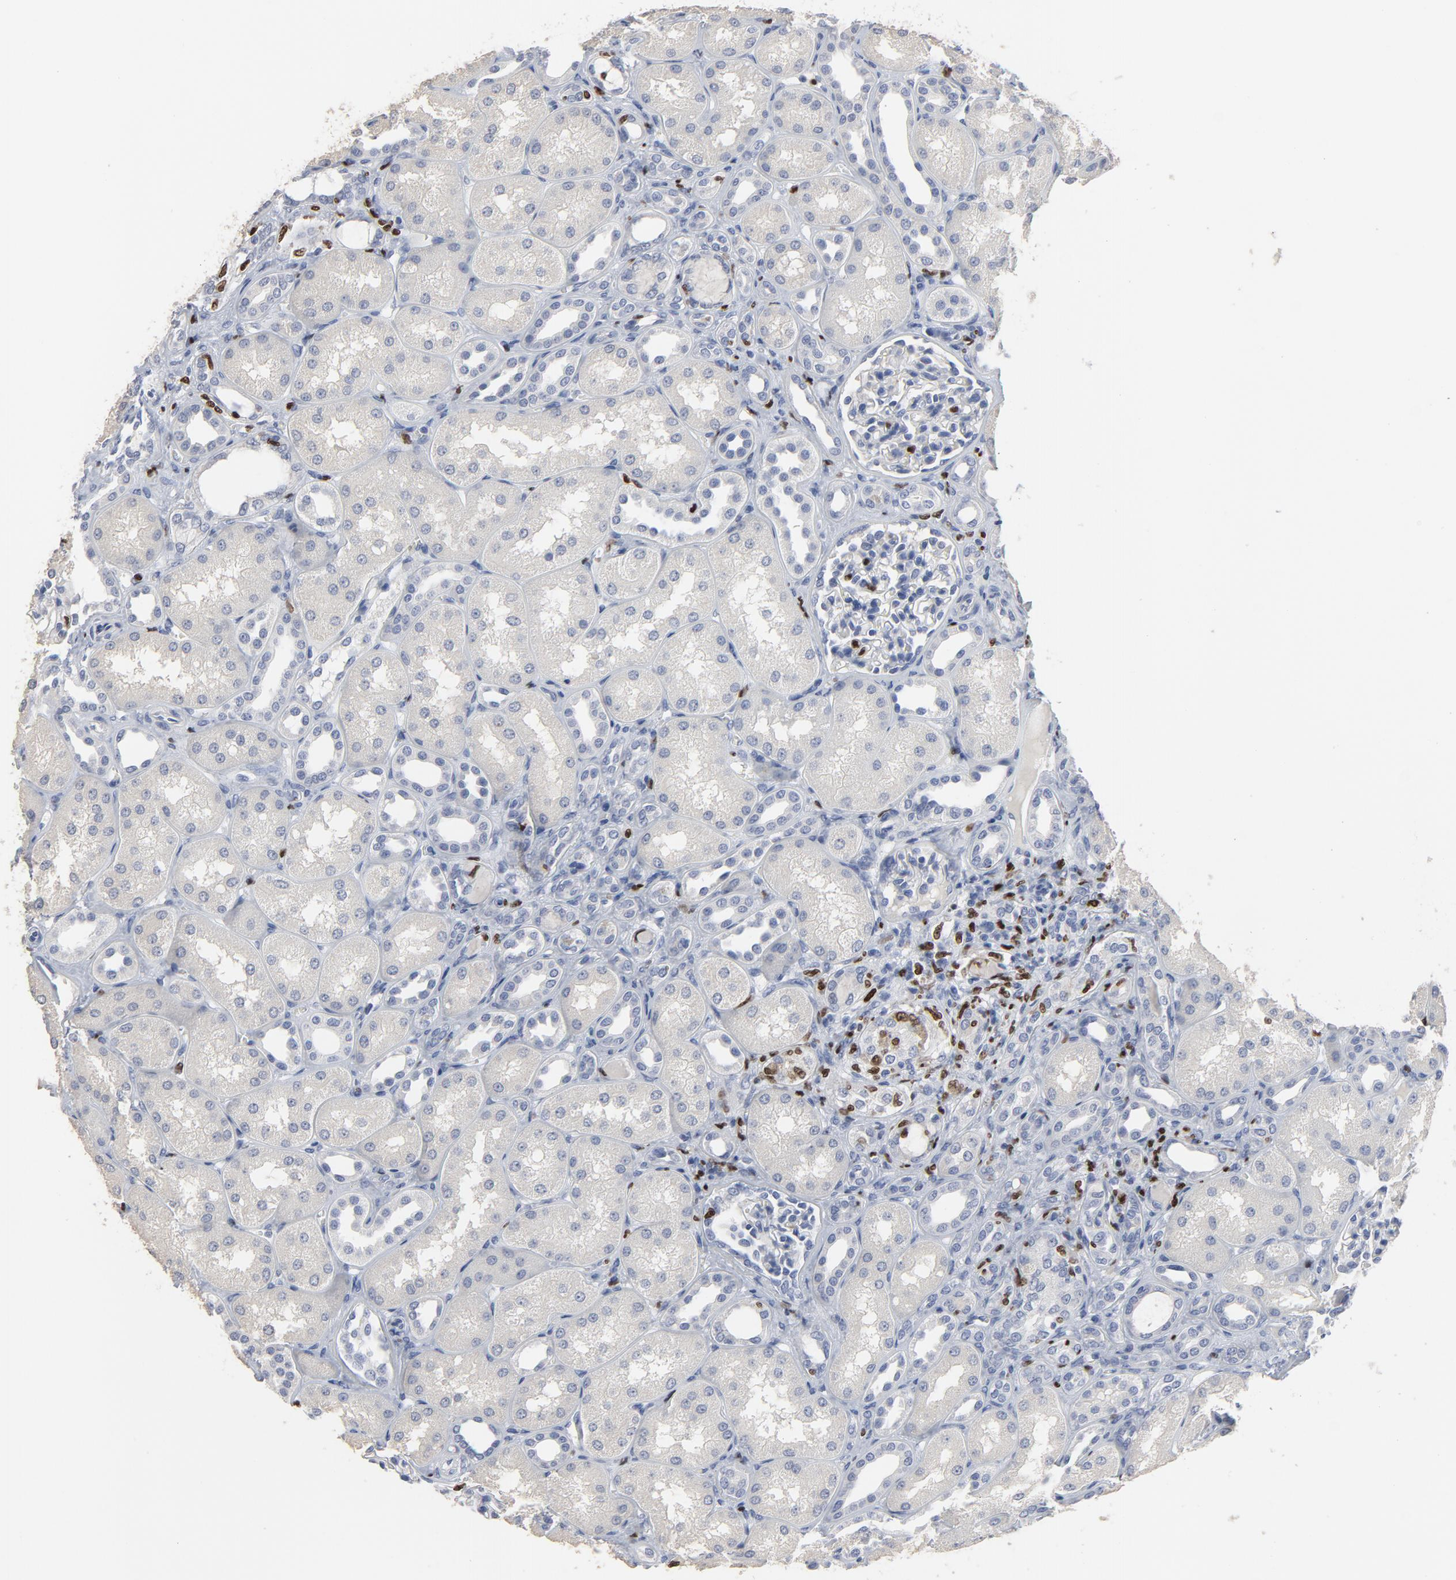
{"staining": {"intensity": "negative", "quantity": "none", "location": "none"}, "tissue": "kidney", "cell_type": "Cells in glomeruli", "image_type": "normal", "snomed": [{"axis": "morphology", "description": "Normal tissue, NOS"}, {"axis": "topography", "description": "Kidney"}], "caption": "IHC of unremarkable kidney shows no positivity in cells in glomeruli.", "gene": "SPI1", "patient": {"sex": "male", "age": 7}}